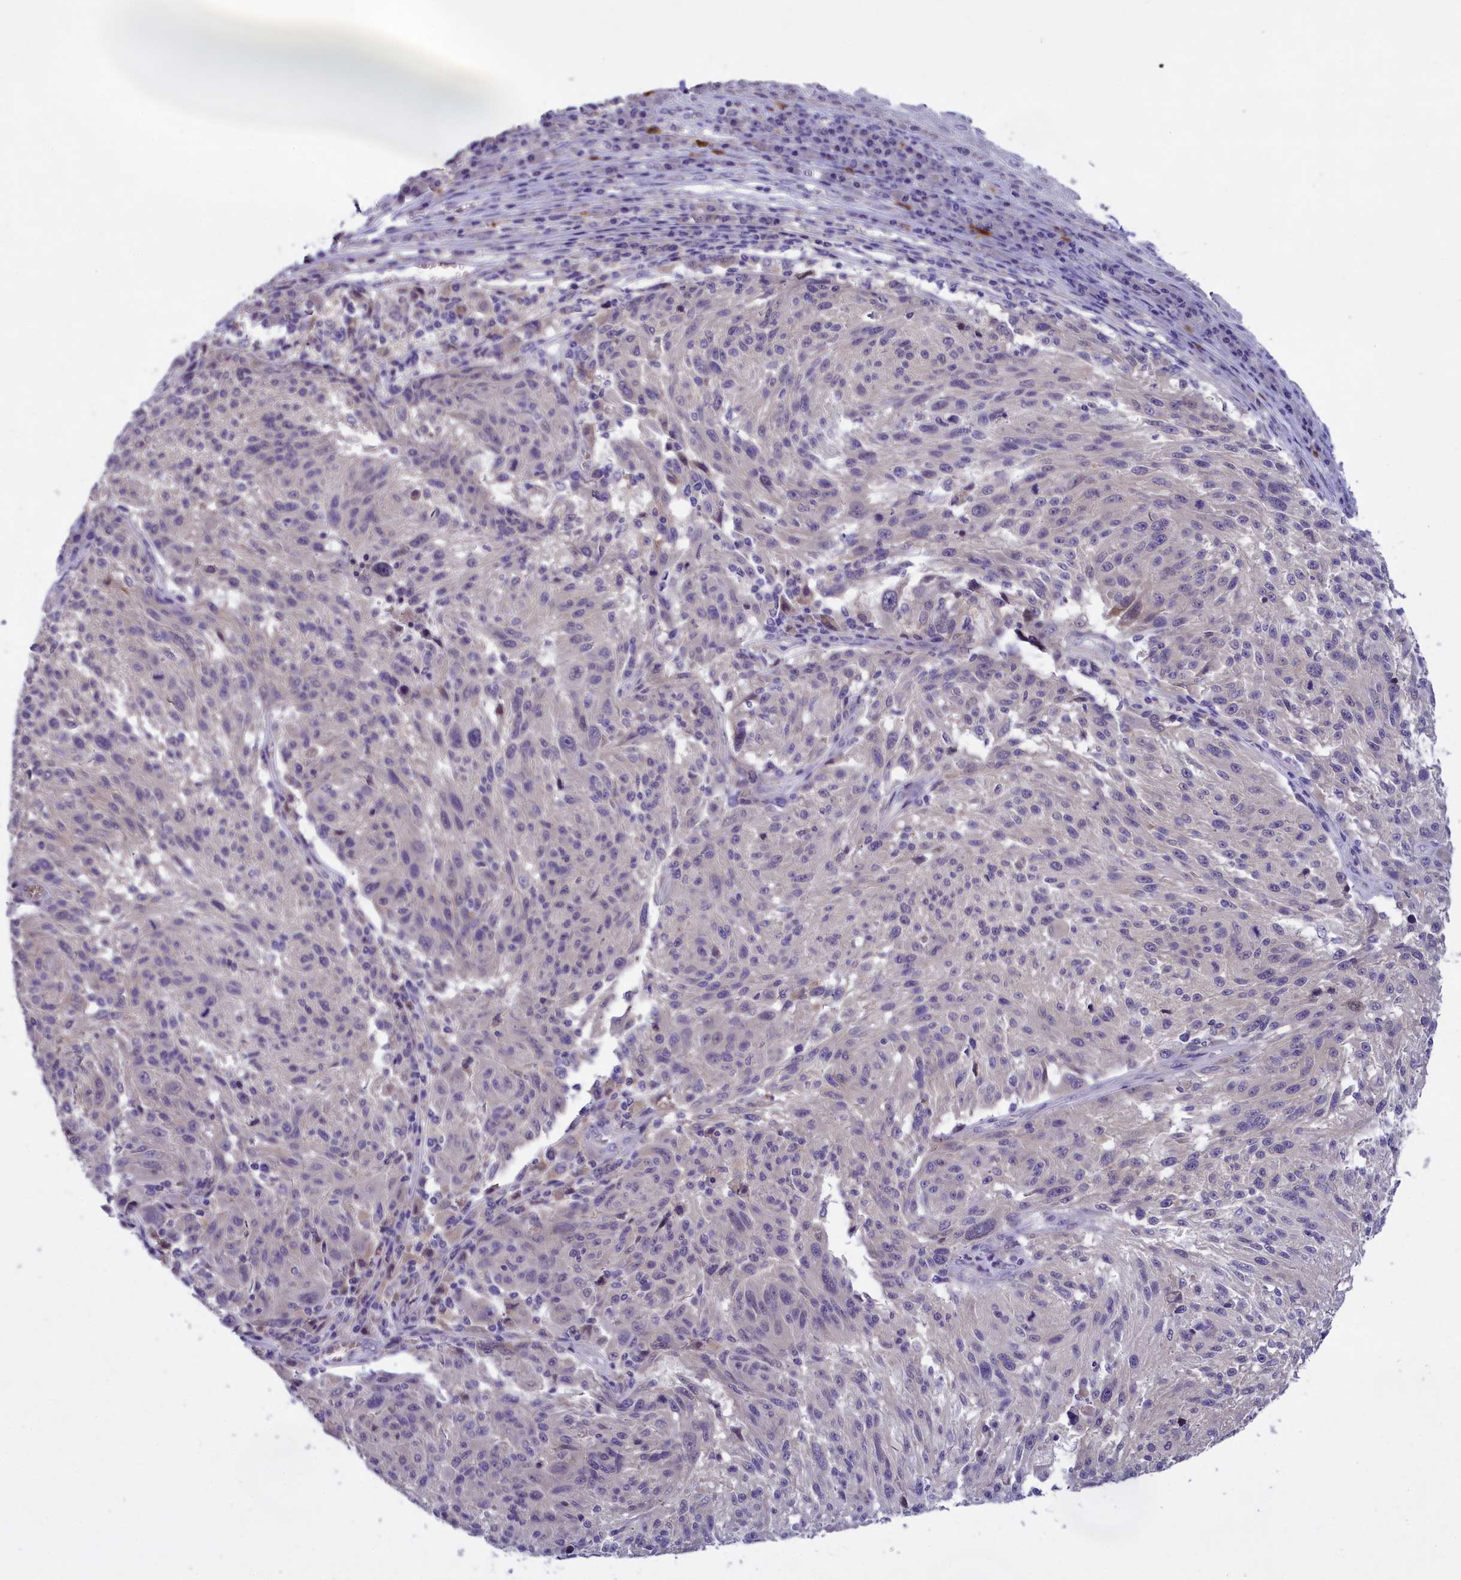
{"staining": {"intensity": "negative", "quantity": "none", "location": "none"}, "tissue": "melanoma", "cell_type": "Tumor cells", "image_type": "cancer", "snomed": [{"axis": "morphology", "description": "Malignant melanoma, NOS"}, {"axis": "topography", "description": "Skin"}], "caption": "A high-resolution micrograph shows immunohistochemistry (IHC) staining of malignant melanoma, which displays no significant staining in tumor cells. (IHC, brightfield microscopy, high magnification).", "gene": "ENPP6", "patient": {"sex": "male", "age": 53}}